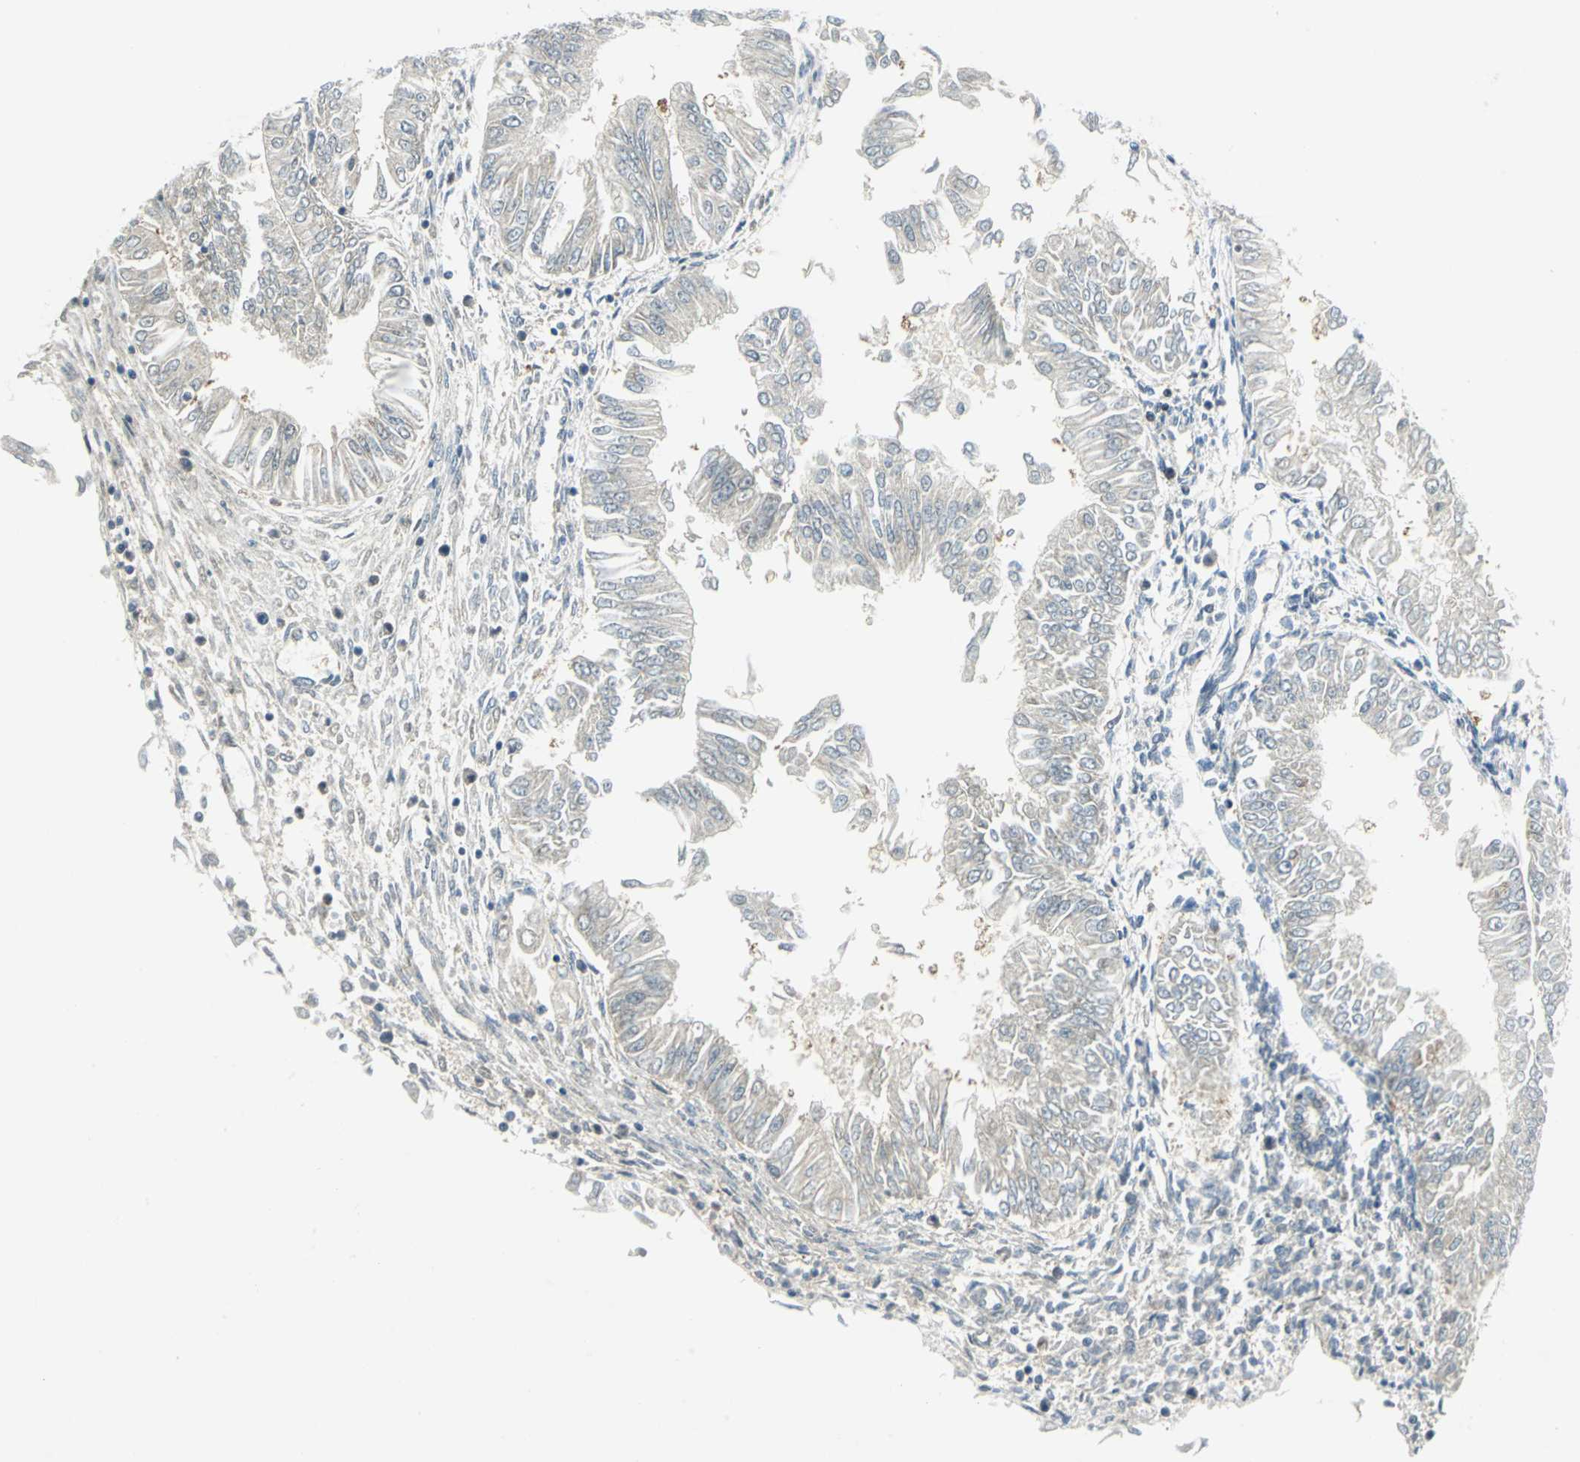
{"staining": {"intensity": "weak", "quantity": ">75%", "location": "cytoplasmic/membranous"}, "tissue": "endometrial cancer", "cell_type": "Tumor cells", "image_type": "cancer", "snomed": [{"axis": "morphology", "description": "Adenocarcinoma, NOS"}, {"axis": "topography", "description": "Endometrium"}], "caption": "Tumor cells reveal low levels of weak cytoplasmic/membranous positivity in about >75% of cells in human adenocarcinoma (endometrial).", "gene": "ALDOA", "patient": {"sex": "female", "age": 53}}